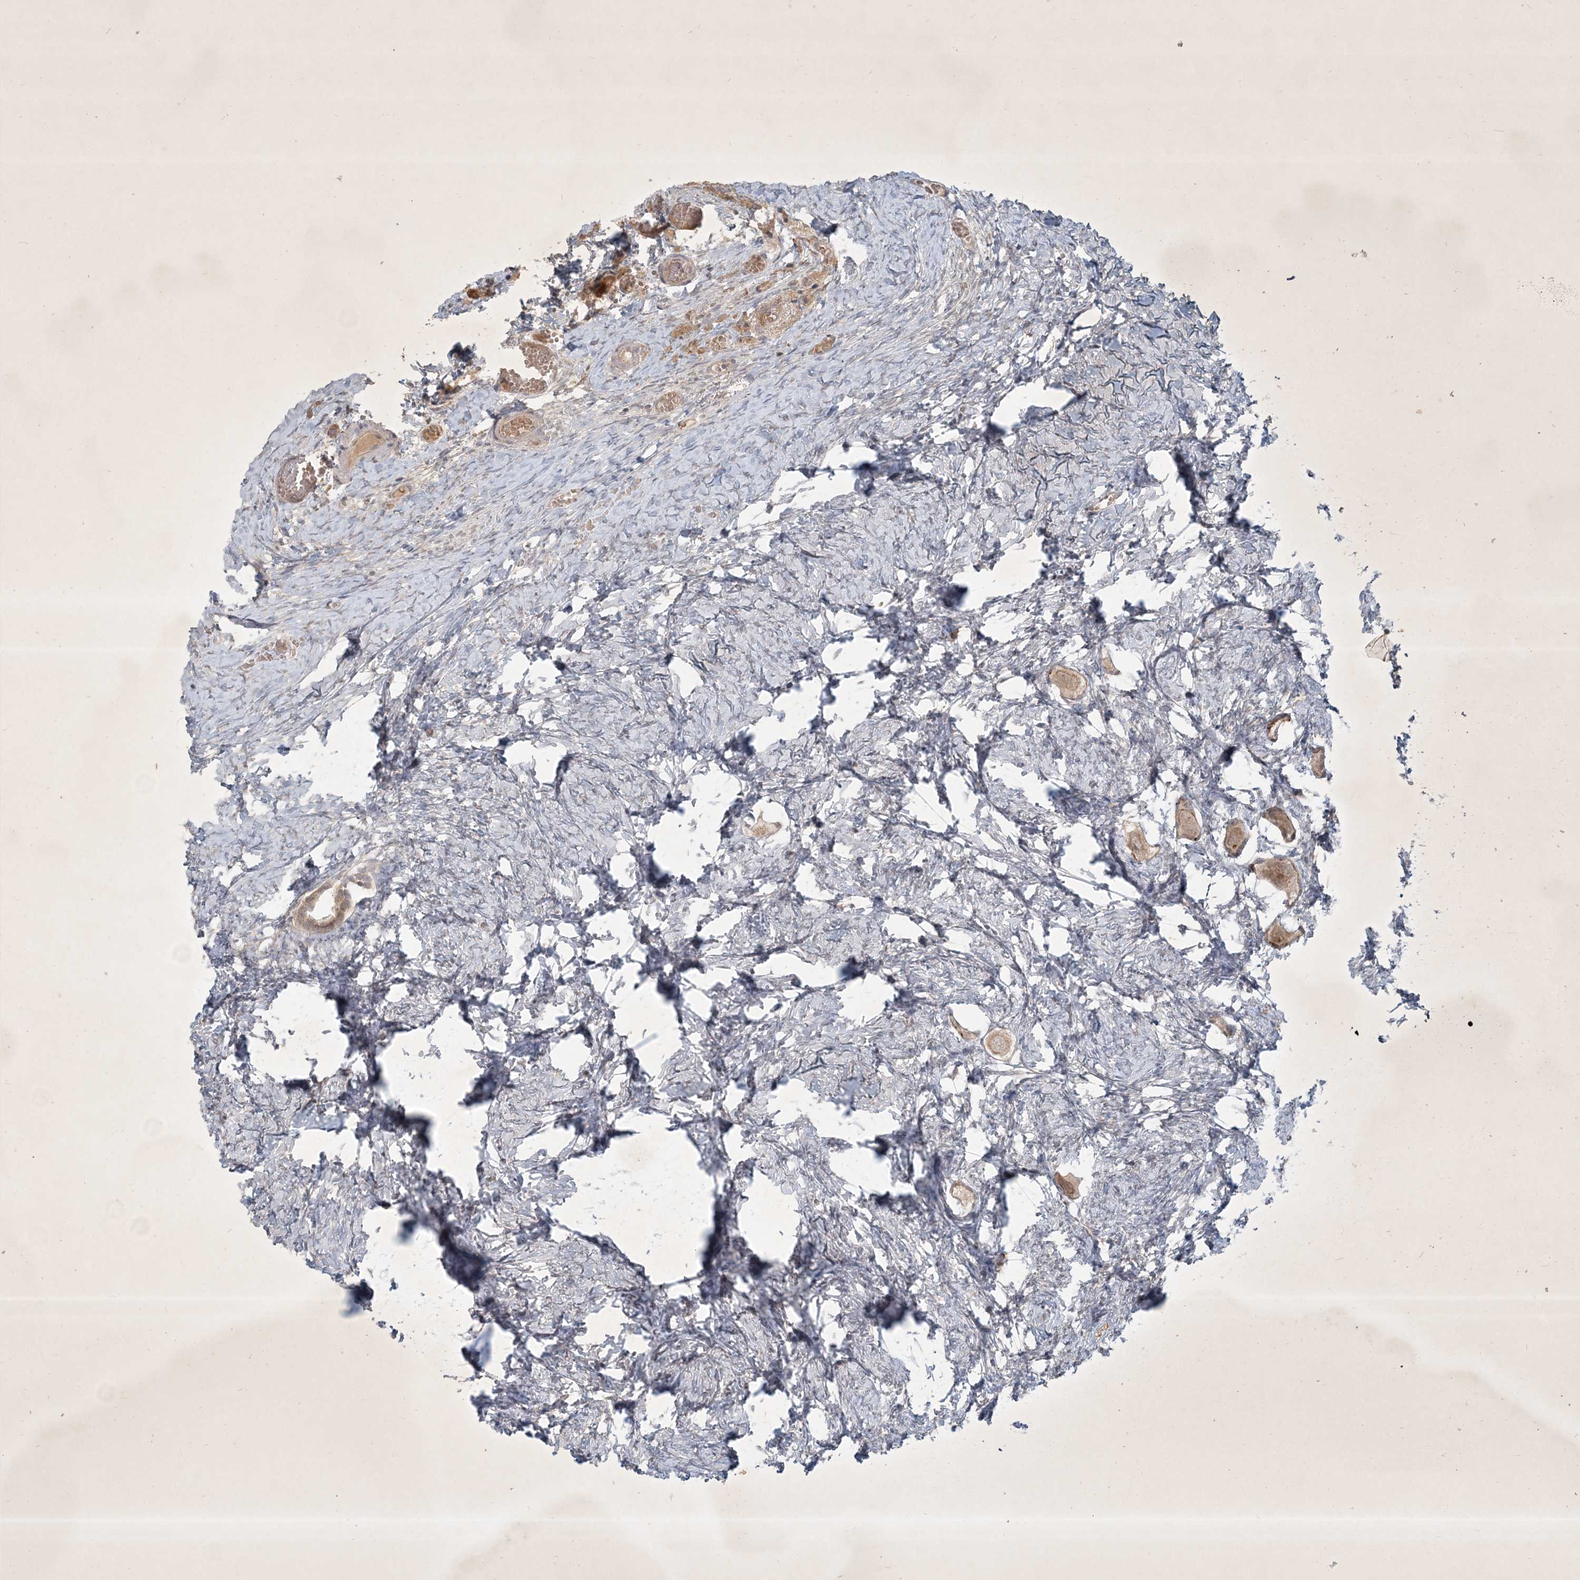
{"staining": {"intensity": "moderate", "quantity": ">75%", "location": "cytoplasmic/membranous"}, "tissue": "ovary", "cell_type": "Follicle cells", "image_type": "normal", "snomed": [{"axis": "morphology", "description": "Normal tissue, NOS"}, {"axis": "topography", "description": "Ovary"}], "caption": "Immunohistochemical staining of benign human ovary displays moderate cytoplasmic/membranous protein expression in approximately >75% of follicle cells.", "gene": "BOD1L2", "patient": {"sex": "female", "age": 27}}